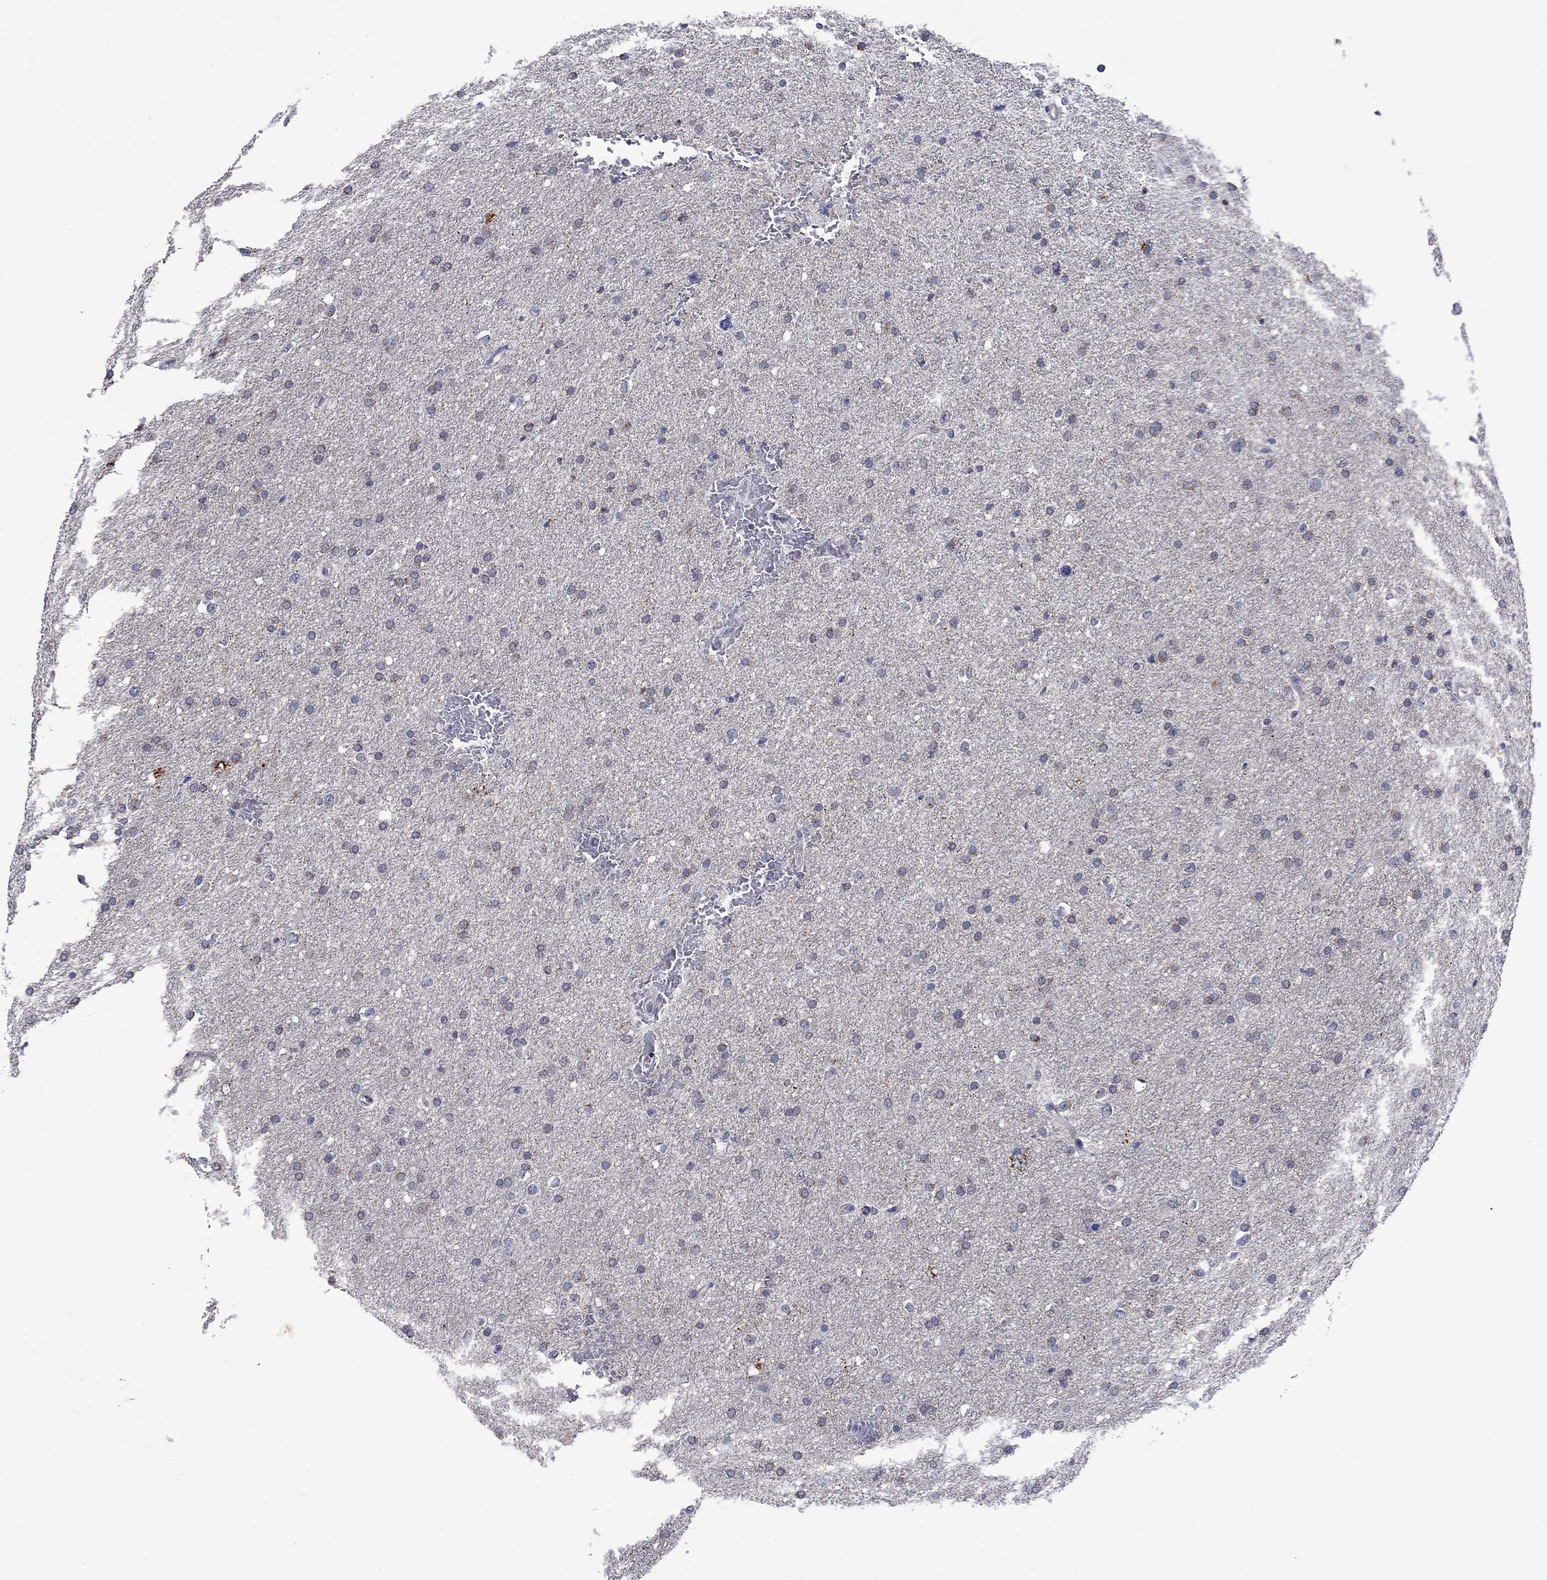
{"staining": {"intensity": "negative", "quantity": "none", "location": "none"}, "tissue": "glioma", "cell_type": "Tumor cells", "image_type": "cancer", "snomed": [{"axis": "morphology", "description": "Glioma, malignant, Low grade"}, {"axis": "topography", "description": "Brain"}], "caption": "The immunohistochemistry (IHC) micrograph has no significant staining in tumor cells of low-grade glioma (malignant) tissue. Nuclei are stained in blue.", "gene": "KCNJ16", "patient": {"sex": "female", "age": 37}}